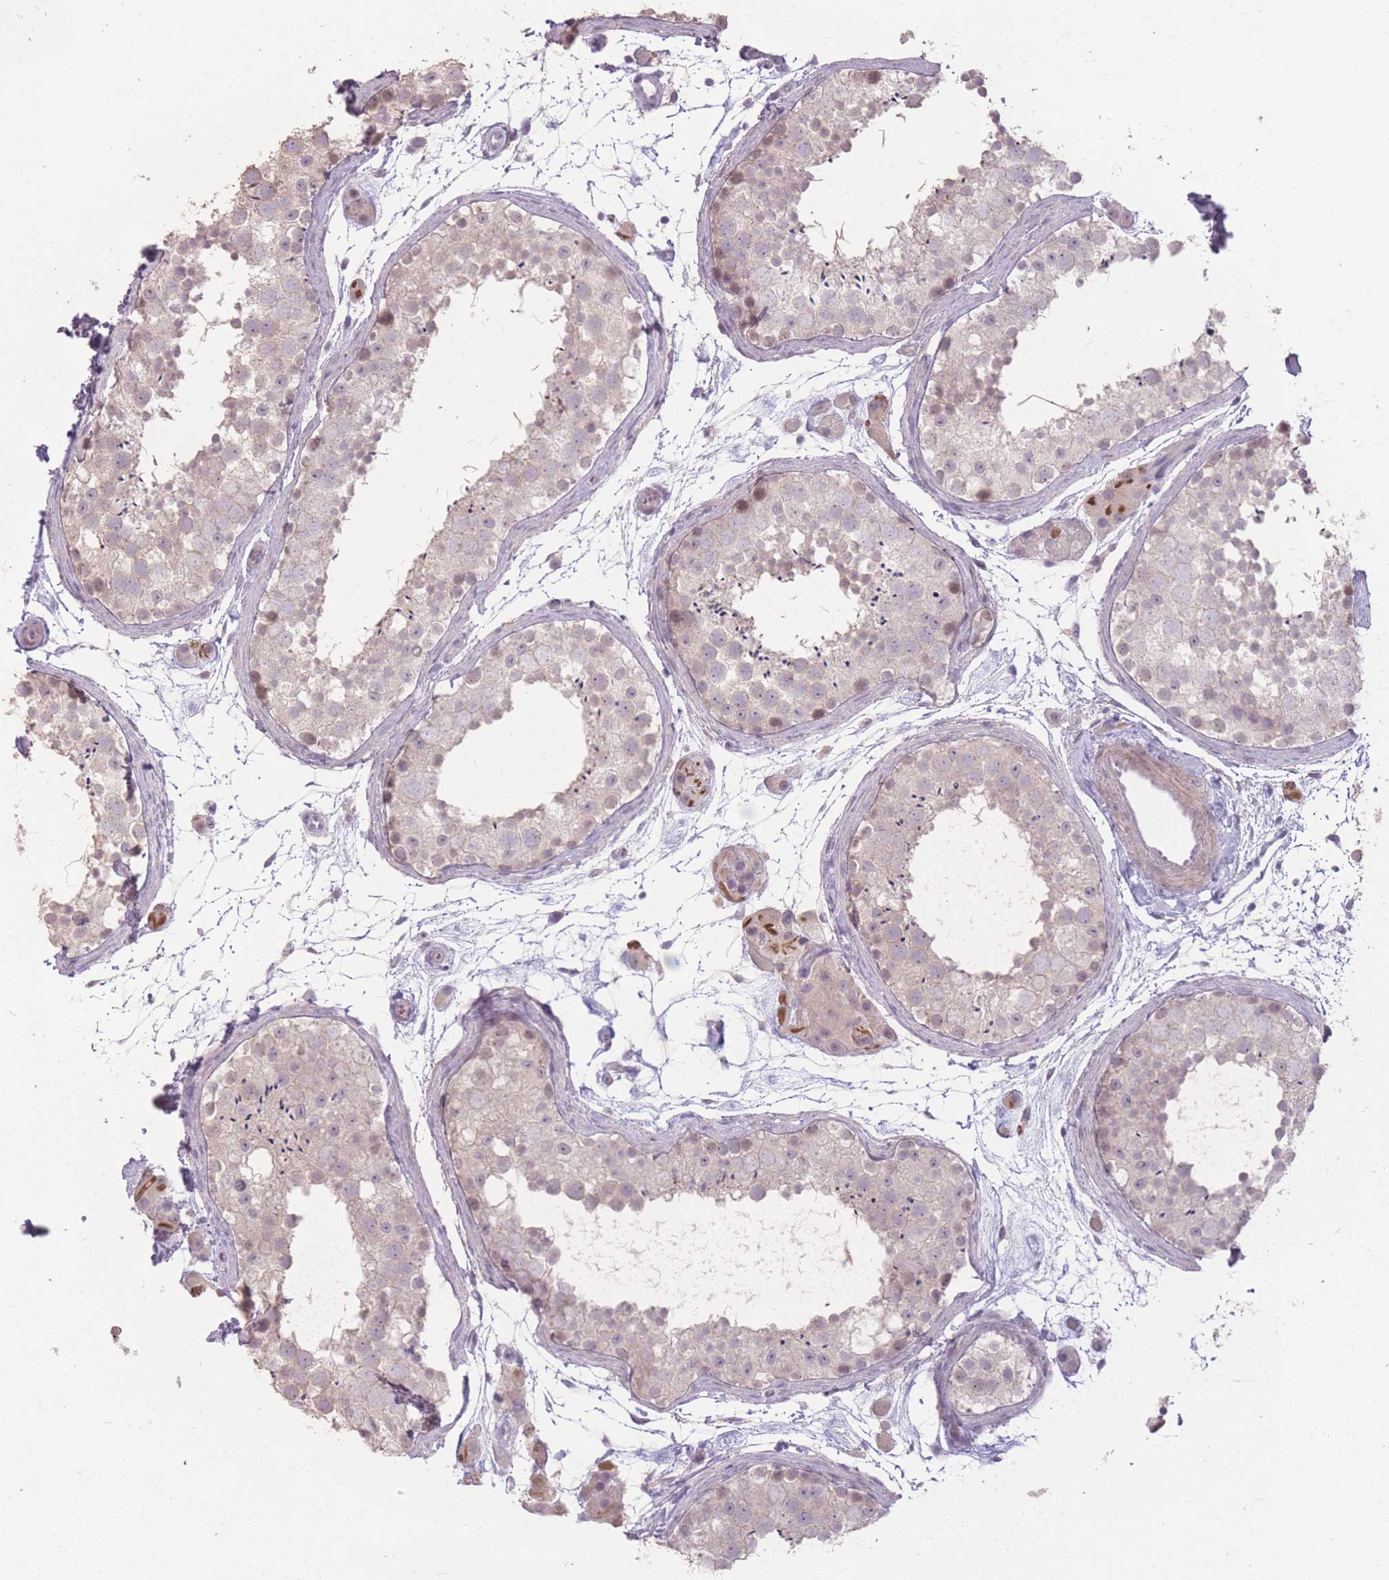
{"staining": {"intensity": "weak", "quantity": "<25%", "location": "cytoplasmic/membranous,nuclear"}, "tissue": "testis", "cell_type": "Cells in seminiferous ducts", "image_type": "normal", "snomed": [{"axis": "morphology", "description": "Normal tissue, NOS"}, {"axis": "topography", "description": "Testis"}], "caption": "Cells in seminiferous ducts are negative for brown protein staining in normal testis. (DAB (3,3'-diaminobenzidine) immunohistochemistry (IHC), high magnification).", "gene": "ZBTB24", "patient": {"sex": "male", "age": 41}}